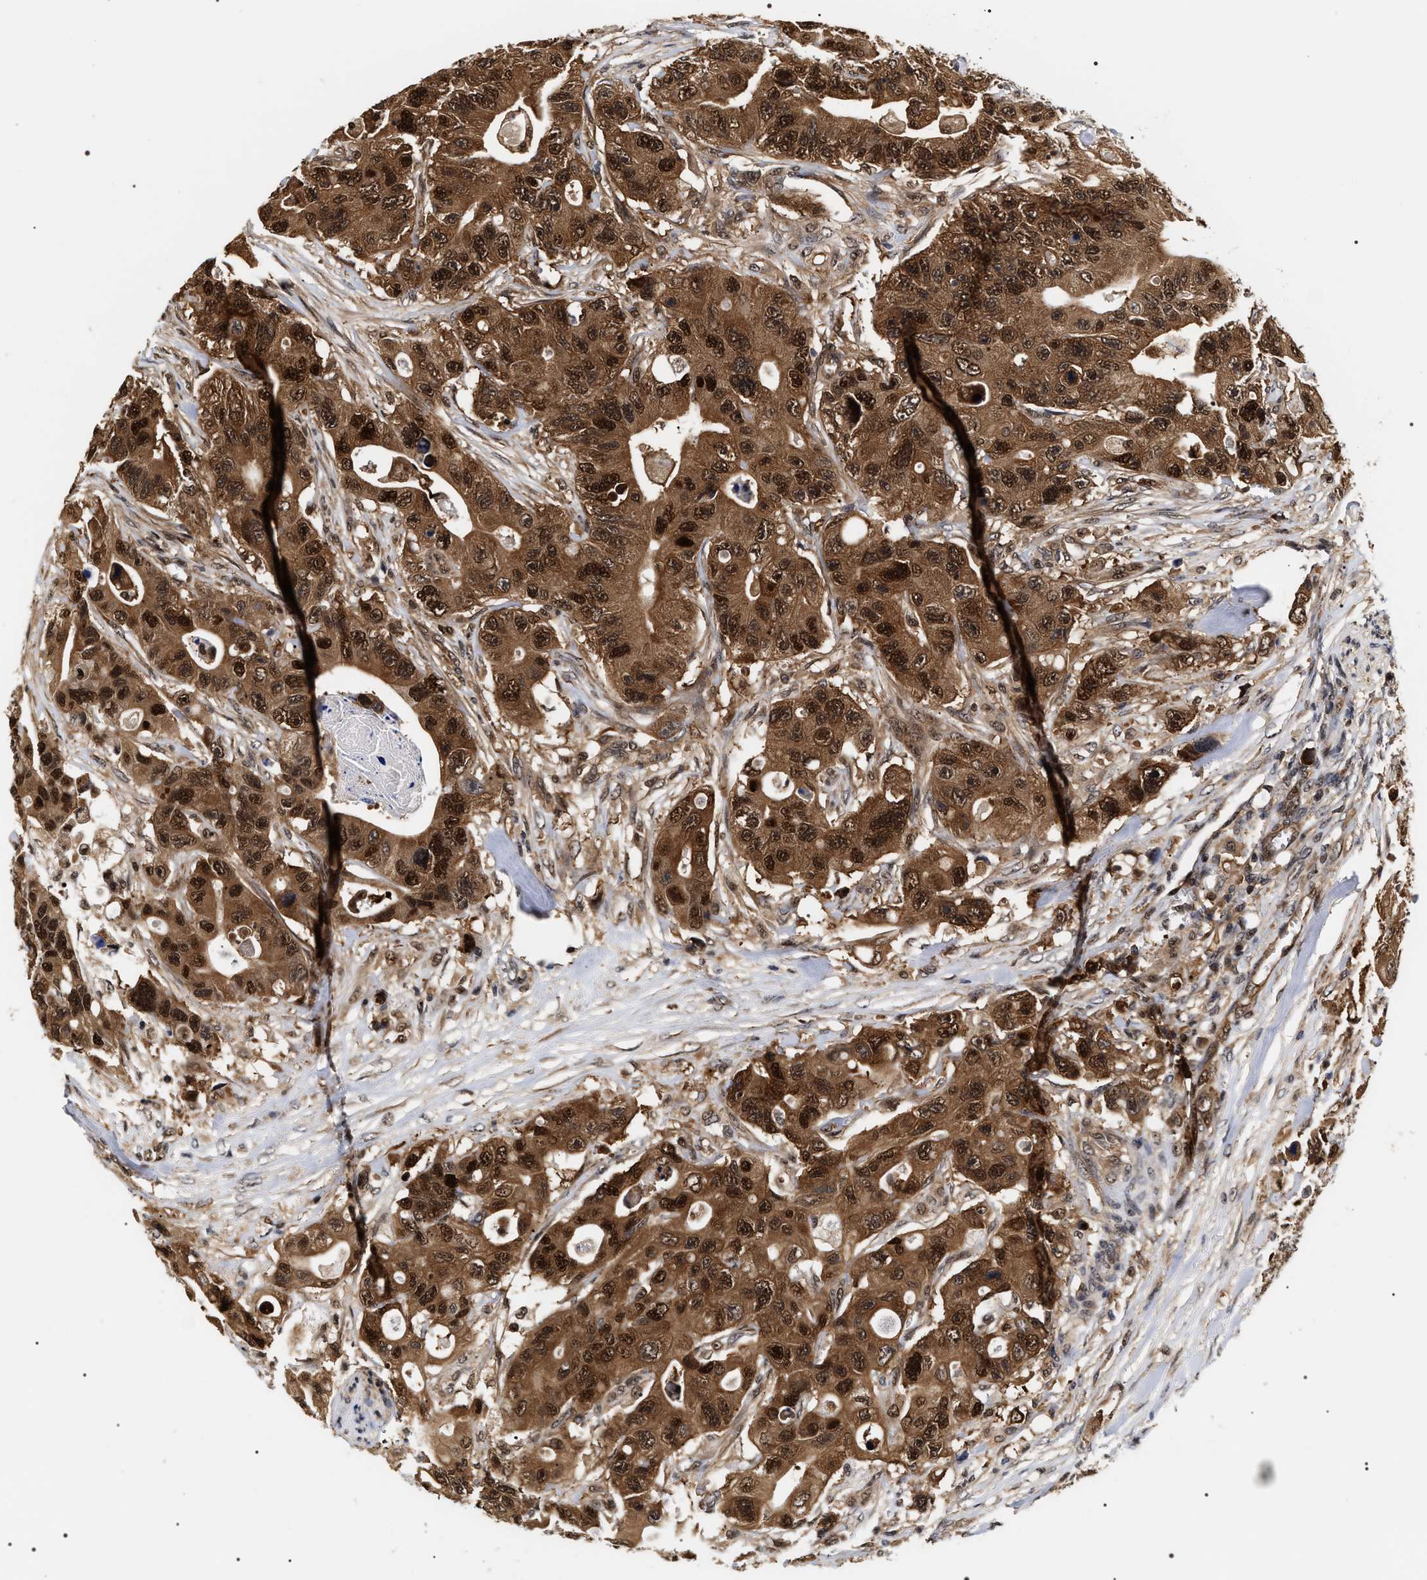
{"staining": {"intensity": "strong", "quantity": ">75%", "location": "cytoplasmic/membranous,nuclear"}, "tissue": "colorectal cancer", "cell_type": "Tumor cells", "image_type": "cancer", "snomed": [{"axis": "morphology", "description": "Adenocarcinoma, NOS"}, {"axis": "topography", "description": "Colon"}], "caption": "An immunohistochemistry photomicrograph of tumor tissue is shown. Protein staining in brown highlights strong cytoplasmic/membranous and nuclear positivity in colorectal adenocarcinoma within tumor cells.", "gene": "BAG6", "patient": {"sex": "female", "age": 46}}